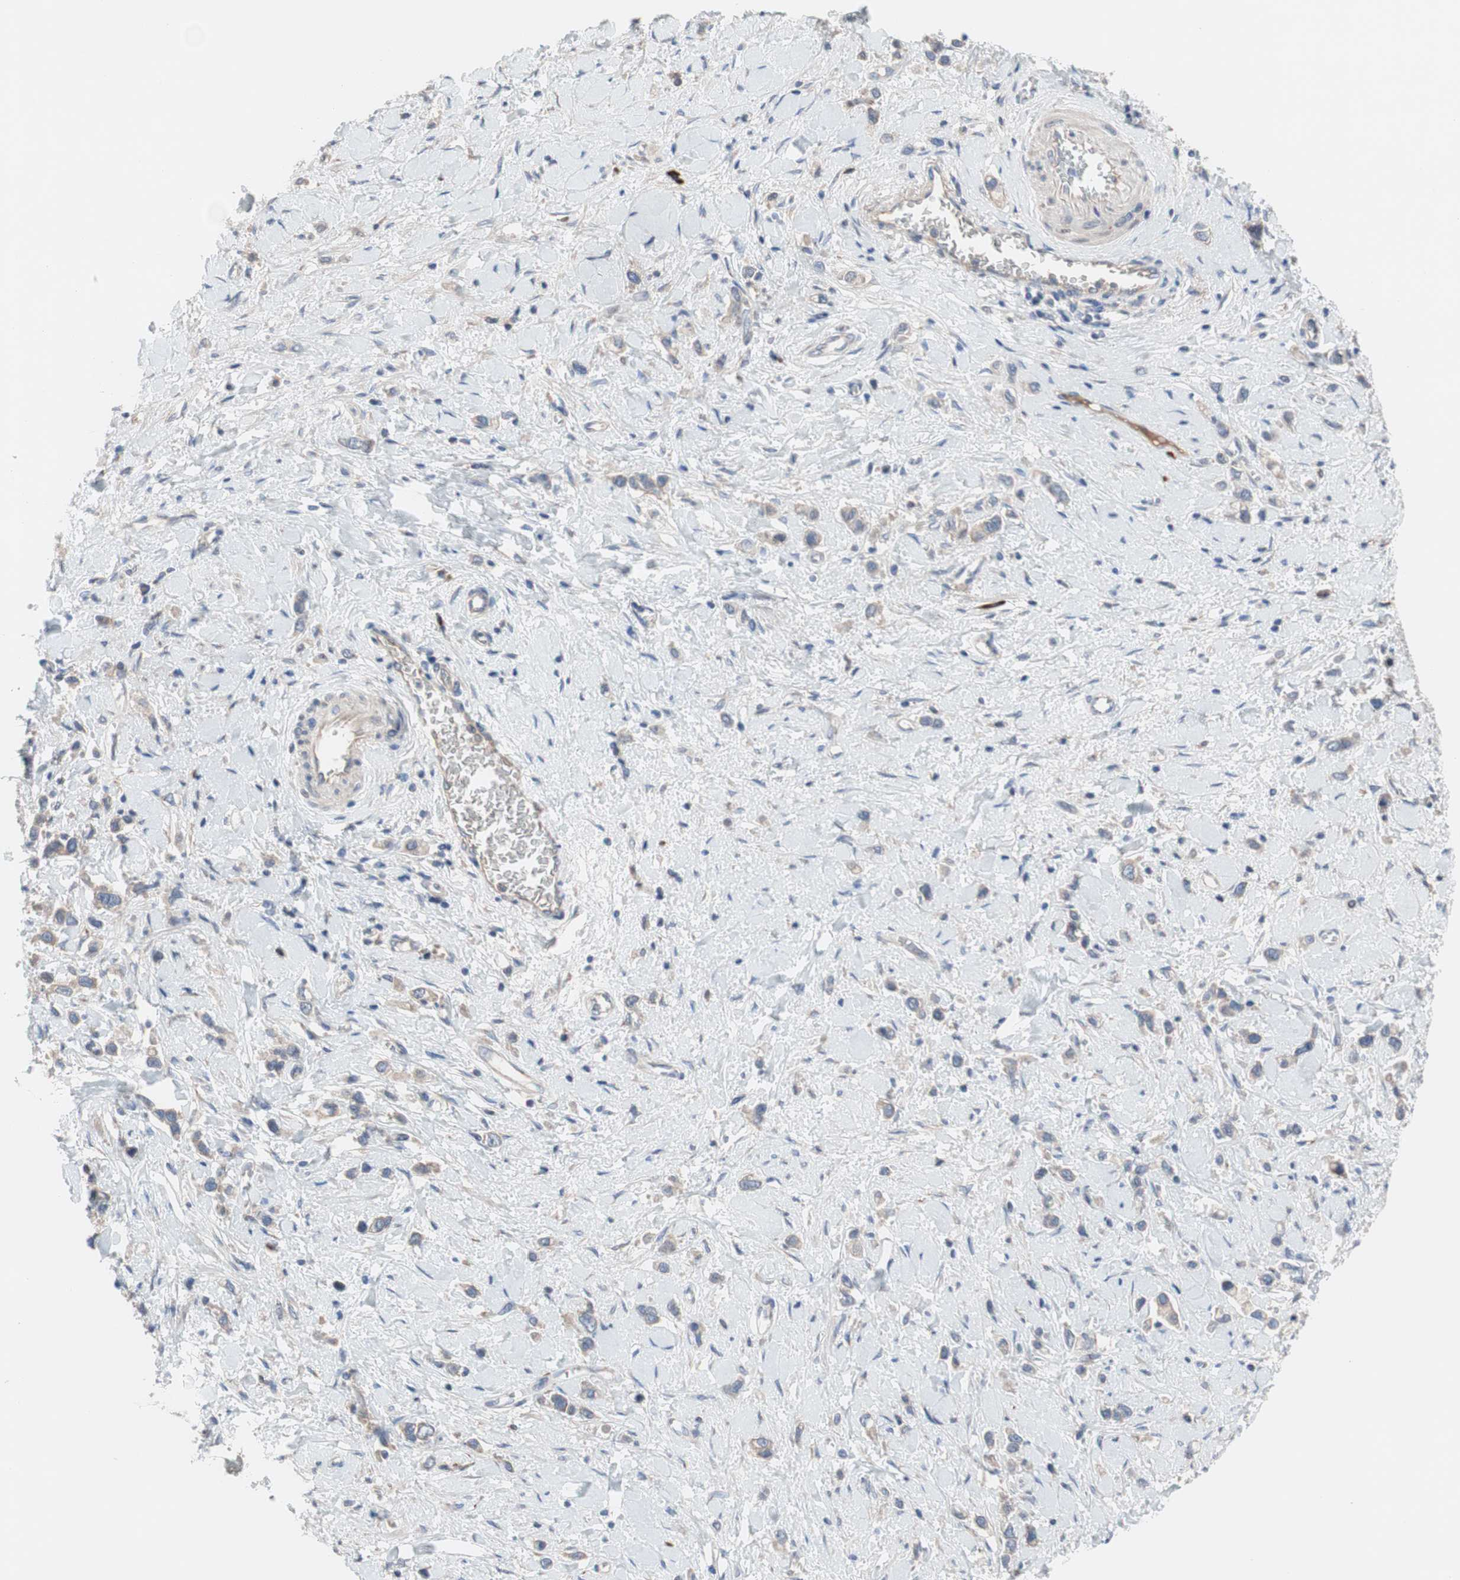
{"staining": {"intensity": "weak", "quantity": ">75%", "location": "cytoplasmic/membranous"}, "tissue": "stomach cancer", "cell_type": "Tumor cells", "image_type": "cancer", "snomed": [{"axis": "morphology", "description": "Normal tissue, NOS"}, {"axis": "morphology", "description": "Adenocarcinoma, NOS"}, {"axis": "topography", "description": "Stomach, upper"}, {"axis": "topography", "description": "Stomach"}], "caption": "Tumor cells show weak cytoplasmic/membranous positivity in approximately >75% of cells in stomach cancer (adenocarcinoma). The staining is performed using DAB brown chromogen to label protein expression. The nuclei are counter-stained blue using hematoxylin.", "gene": "KANSL1", "patient": {"sex": "female", "age": 65}}